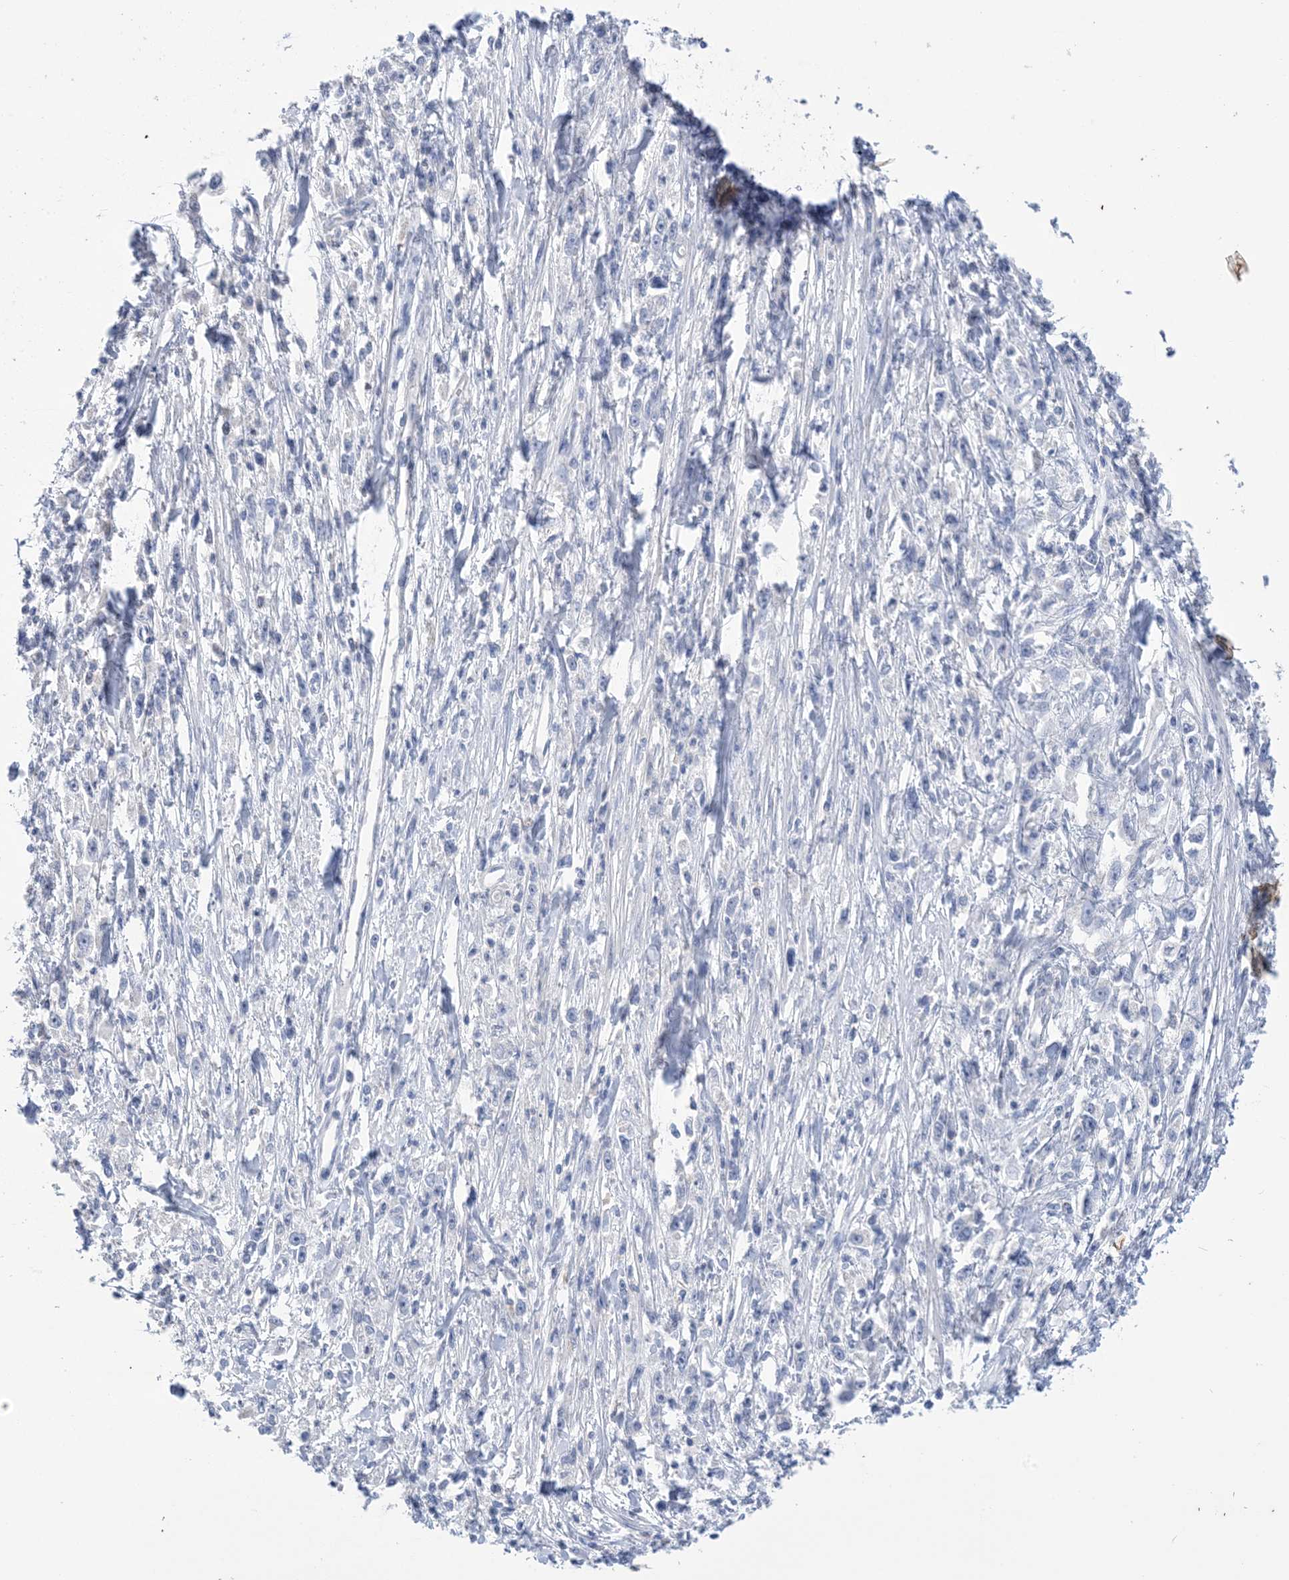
{"staining": {"intensity": "negative", "quantity": "none", "location": "none"}, "tissue": "stomach cancer", "cell_type": "Tumor cells", "image_type": "cancer", "snomed": [{"axis": "morphology", "description": "Adenocarcinoma, NOS"}, {"axis": "topography", "description": "Stomach"}], "caption": "This is an immunohistochemistry (IHC) photomicrograph of adenocarcinoma (stomach). There is no staining in tumor cells.", "gene": "DSC3", "patient": {"sex": "female", "age": 59}}